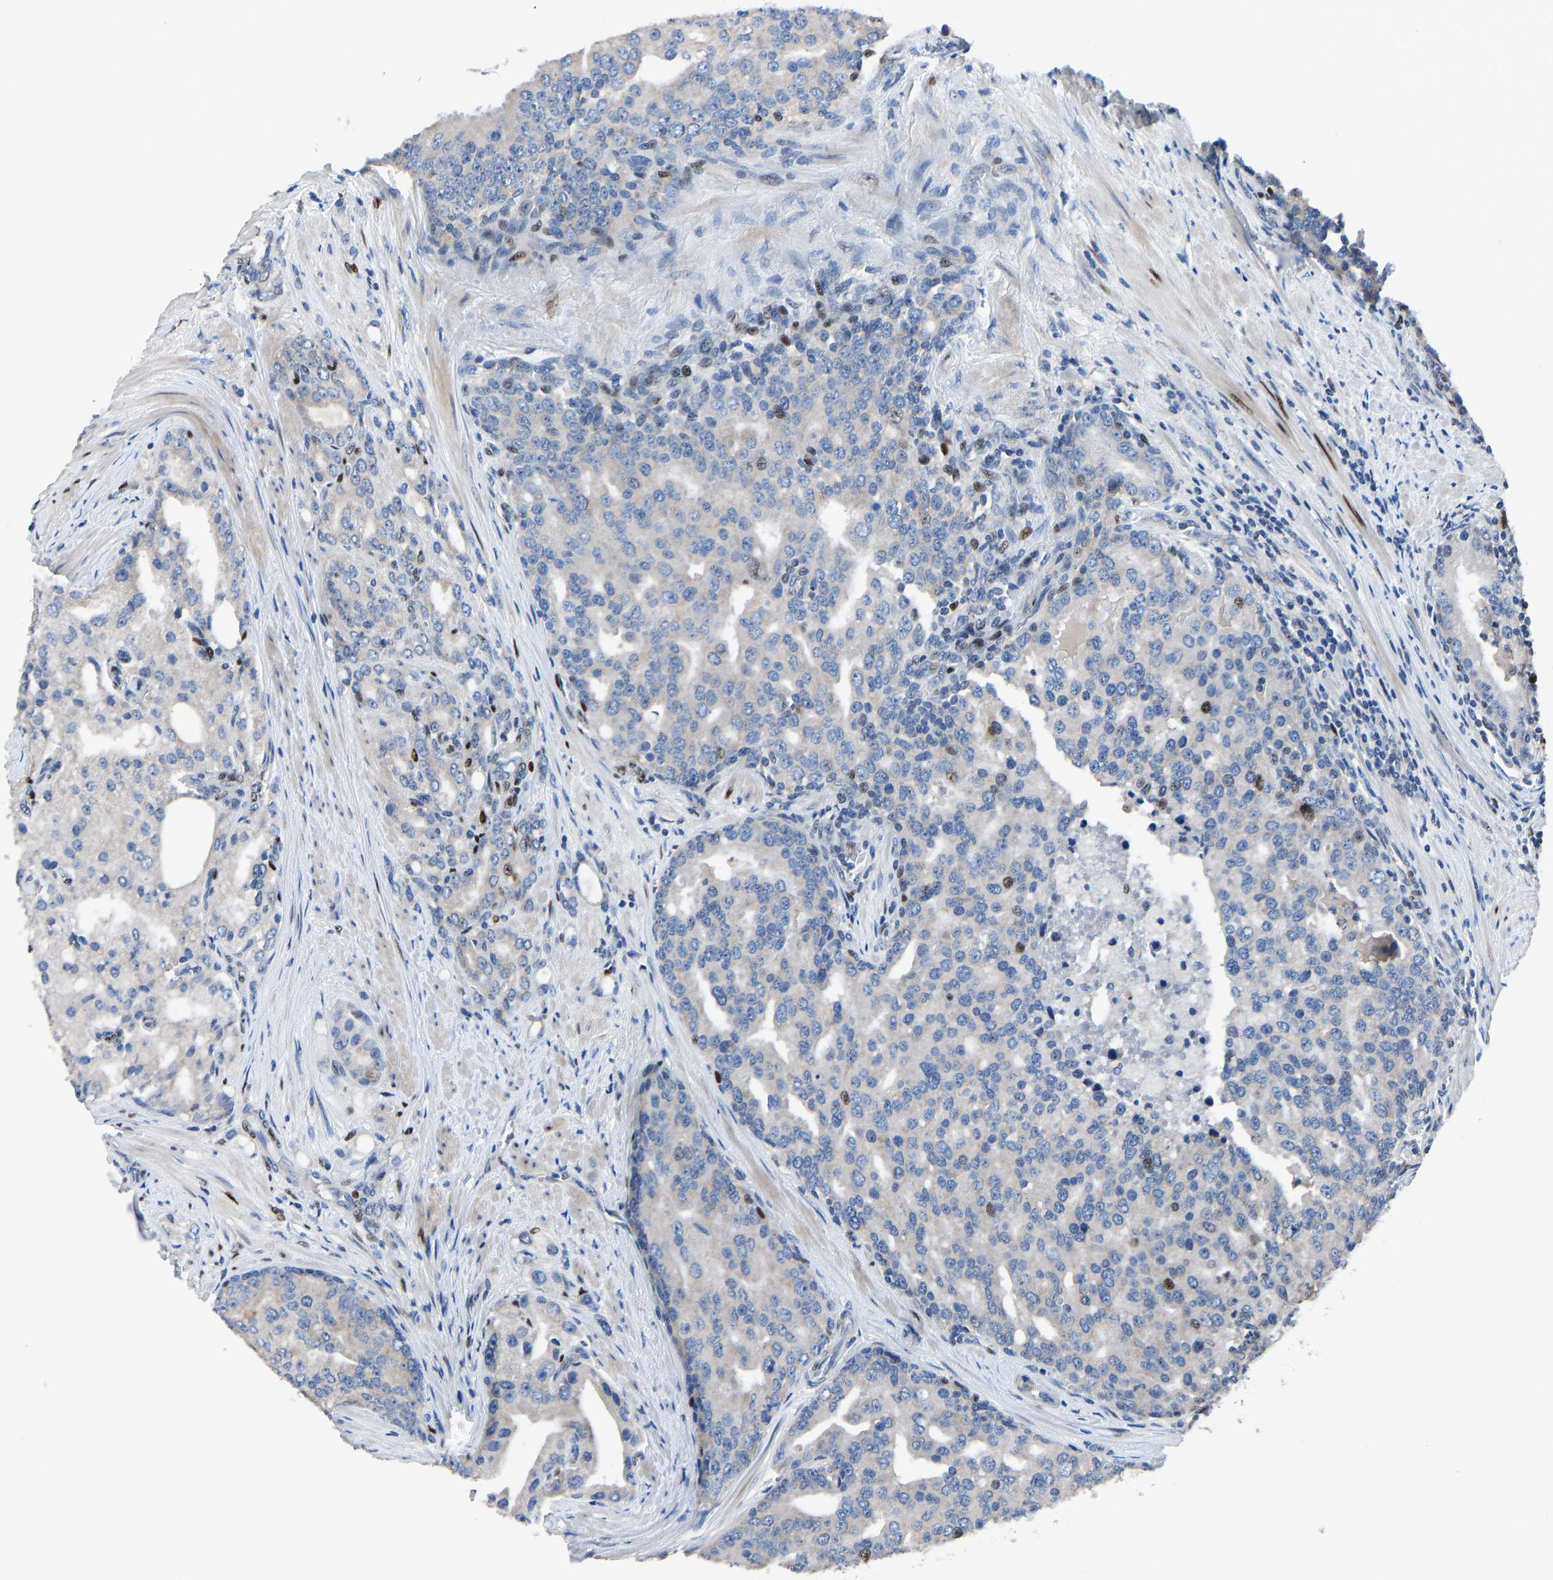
{"staining": {"intensity": "negative", "quantity": "none", "location": "none"}, "tissue": "prostate cancer", "cell_type": "Tumor cells", "image_type": "cancer", "snomed": [{"axis": "morphology", "description": "Adenocarcinoma, High grade"}, {"axis": "topography", "description": "Prostate"}], "caption": "There is no significant expression in tumor cells of prostate adenocarcinoma (high-grade).", "gene": "EGR1", "patient": {"sex": "male", "age": 50}}